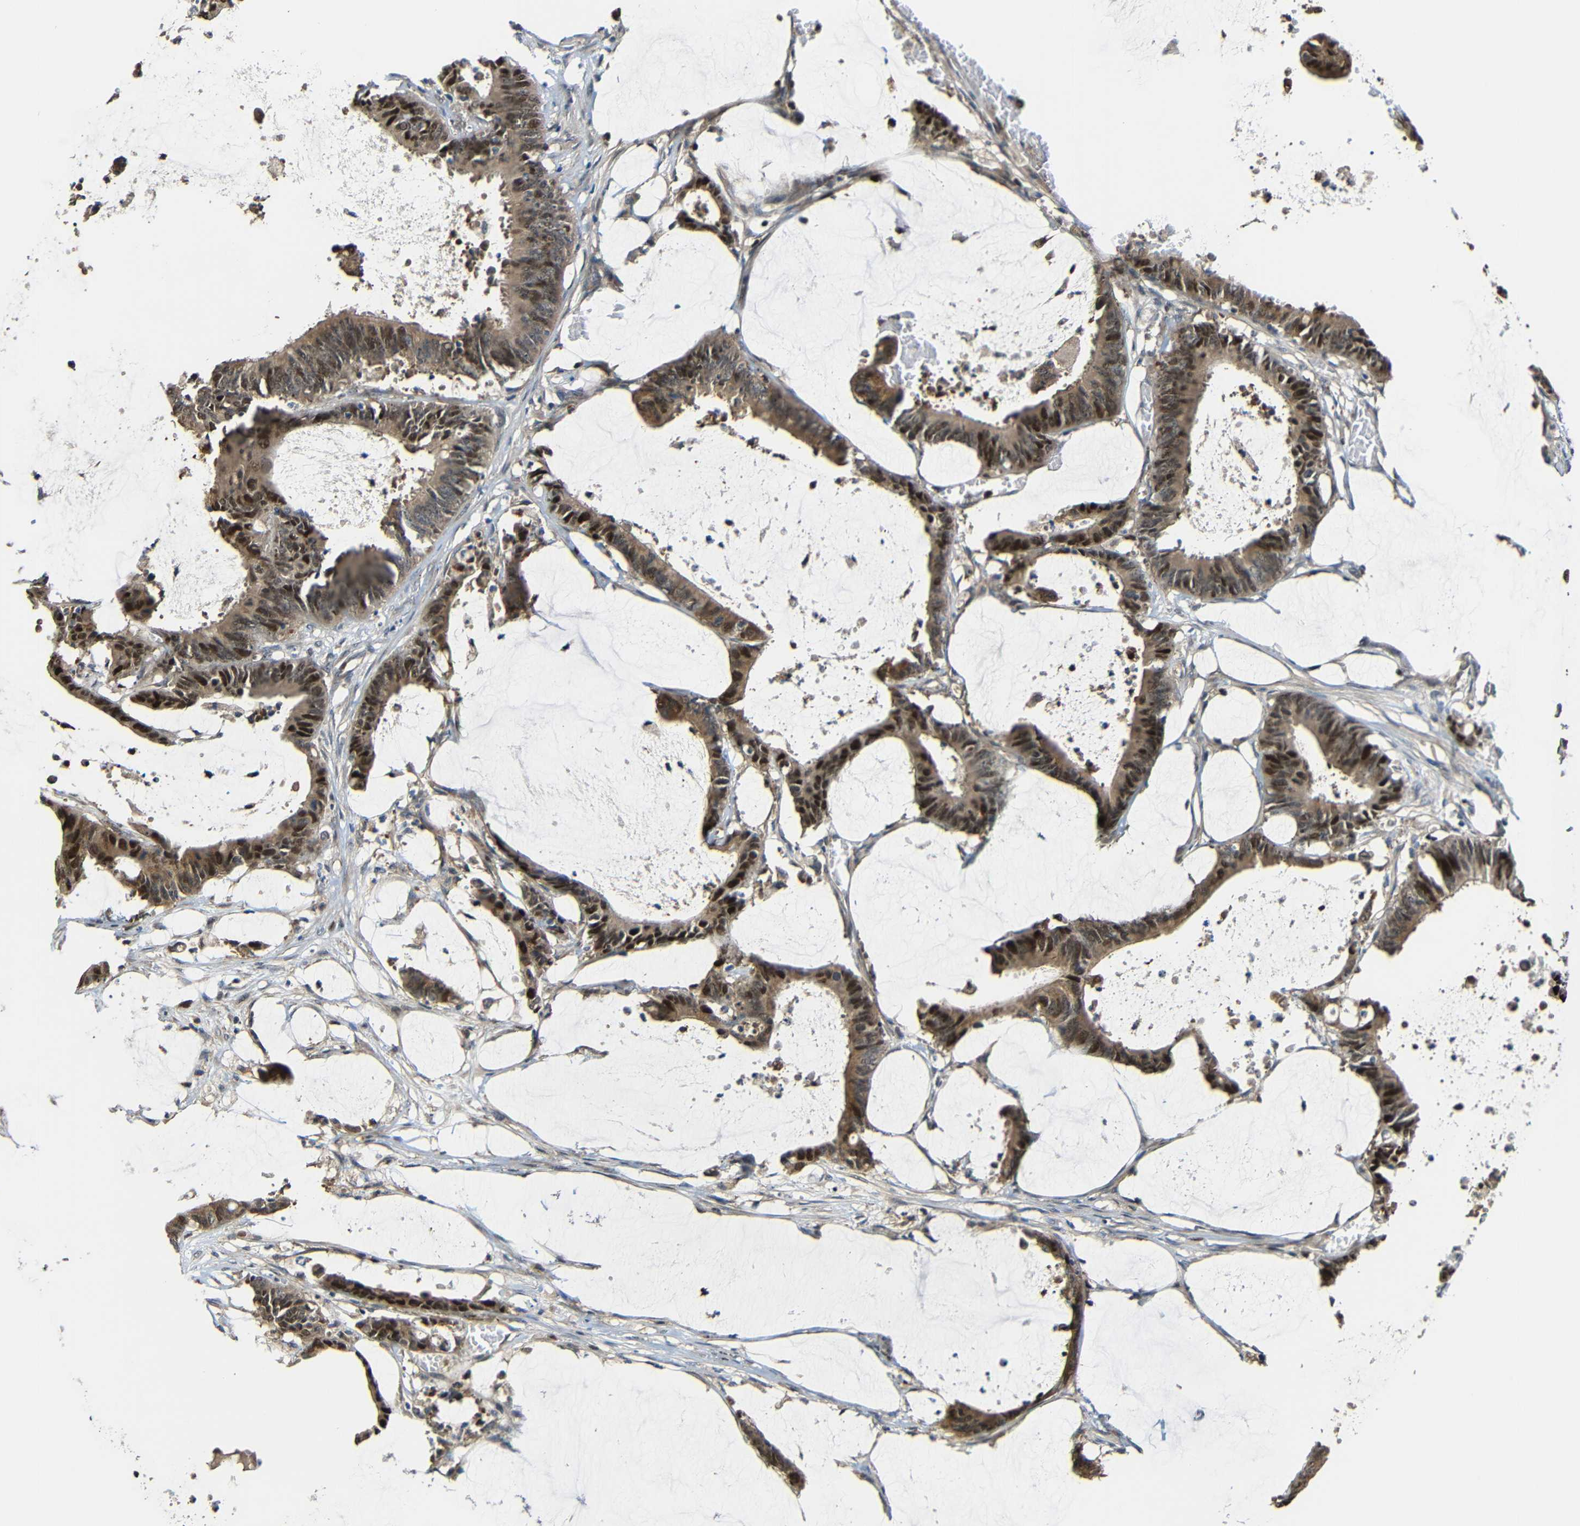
{"staining": {"intensity": "moderate", "quantity": ">75%", "location": "cytoplasmic/membranous,nuclear"}, "tissue": "colorectal cancer", "cell_type": "Tumor cells", "image_type": "cancer", "snomed": [{"axis": "morphology", "description": "Adenocarcinoma, NOS"}, {"axis": "topography", "description": "Rectum"}], "caption": "Colorectal adenocarcinoma tissue shows moderate cytoplasmic/membranous and nuclear expression in about >75% of tumor cells, visualized by immunohistochemistry.", "gene": "STBD1", "patient": {"sex": "female", "age": 66}}